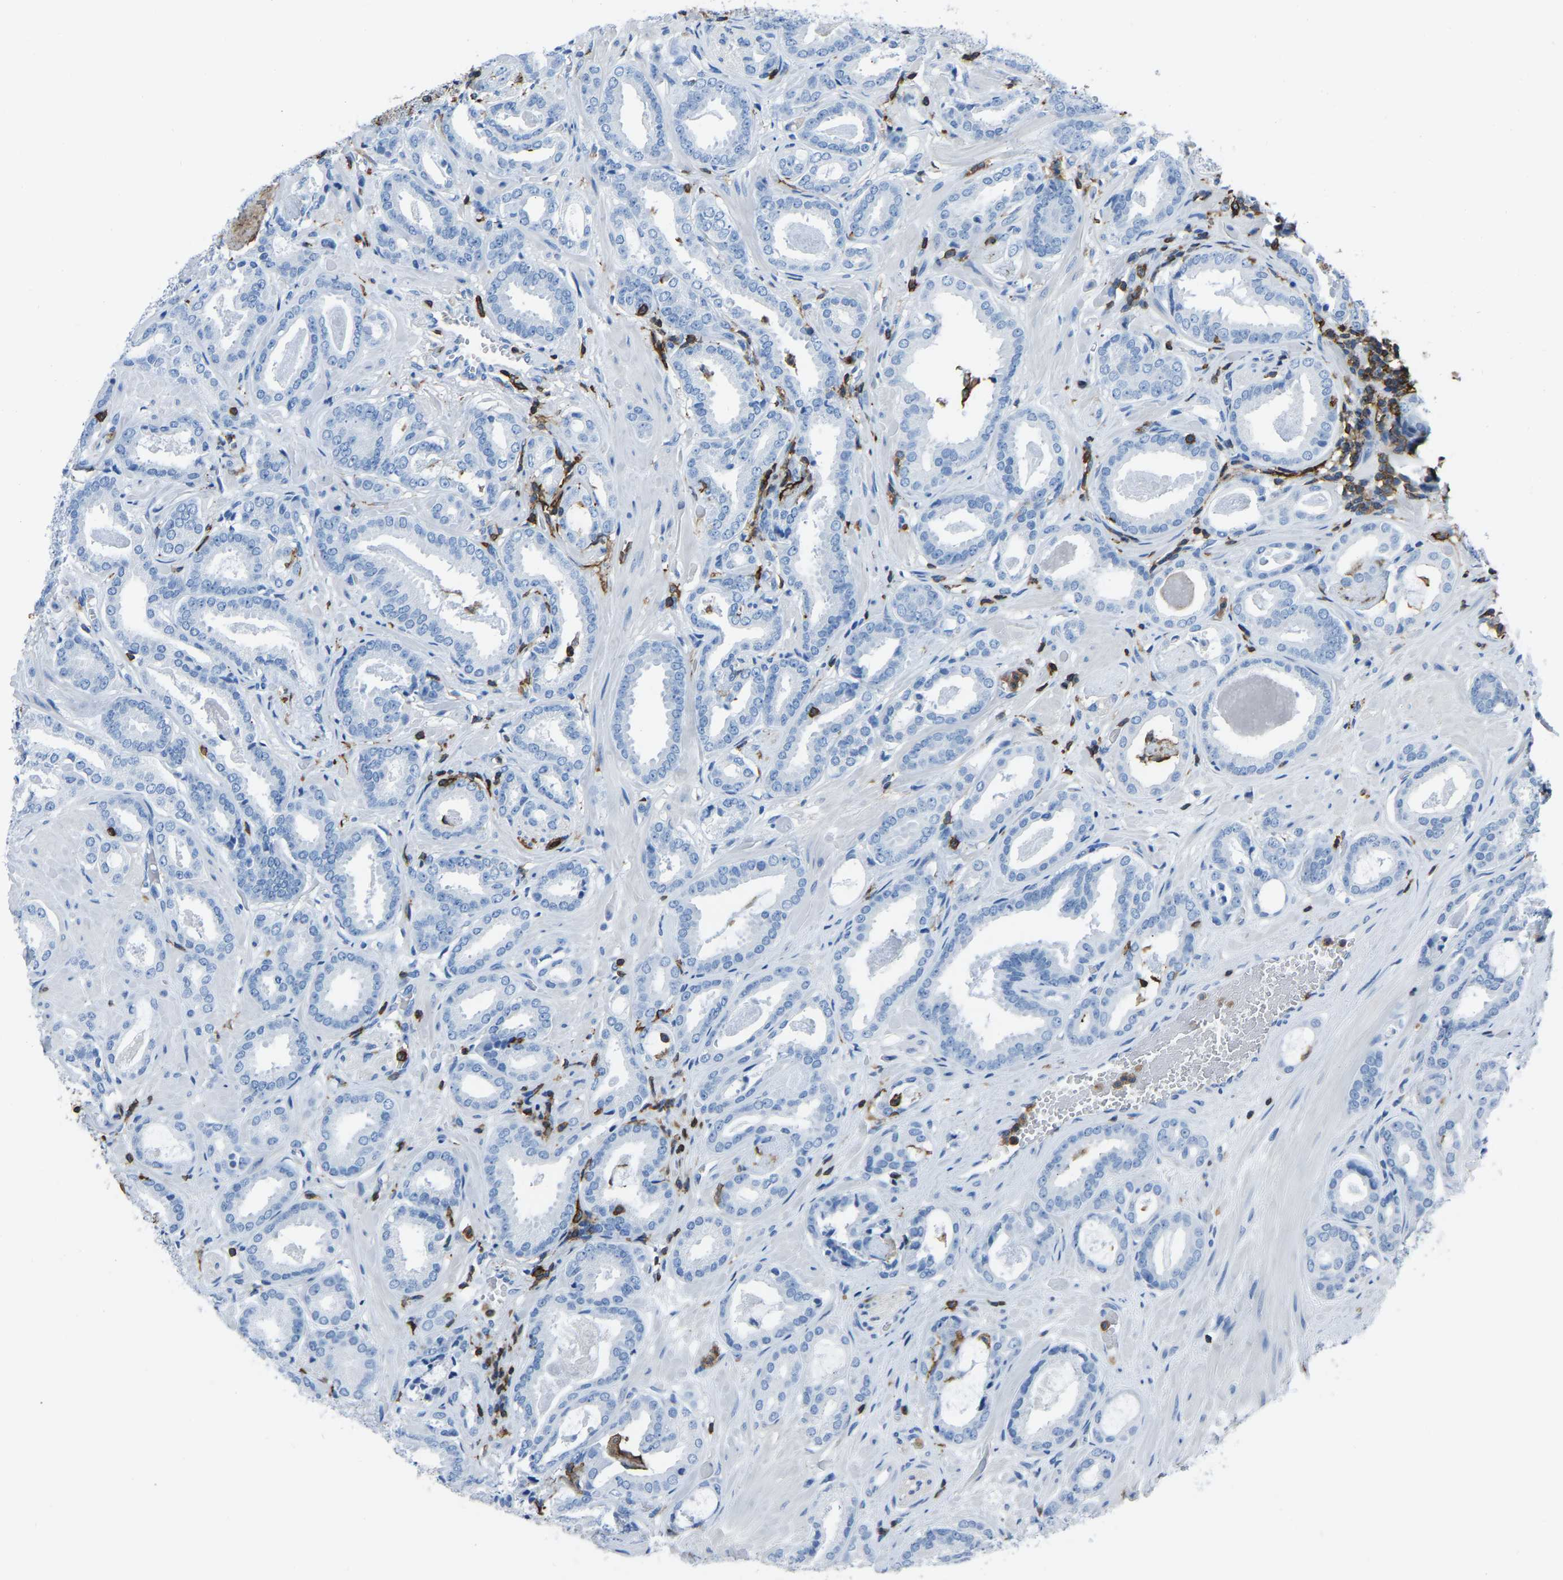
{"staining": {"intensity": "negative", "quantity": "none", "location": "none"}, "tissue": "prostate cancer", "cell_type": "Tumor cells", "image_type": "cancer", "snomed": [{"axis": "morphology", "description": "Adenocarcinoma, Low grade"}, {"axis": "topography", "description": "Prostate"}], "caption": "Tumor cells are negative for brown protein staining in prostate low-grade adenocarcinoma.", "gene": "LSP1", "patient": {"sex": "male", "age": 53}}